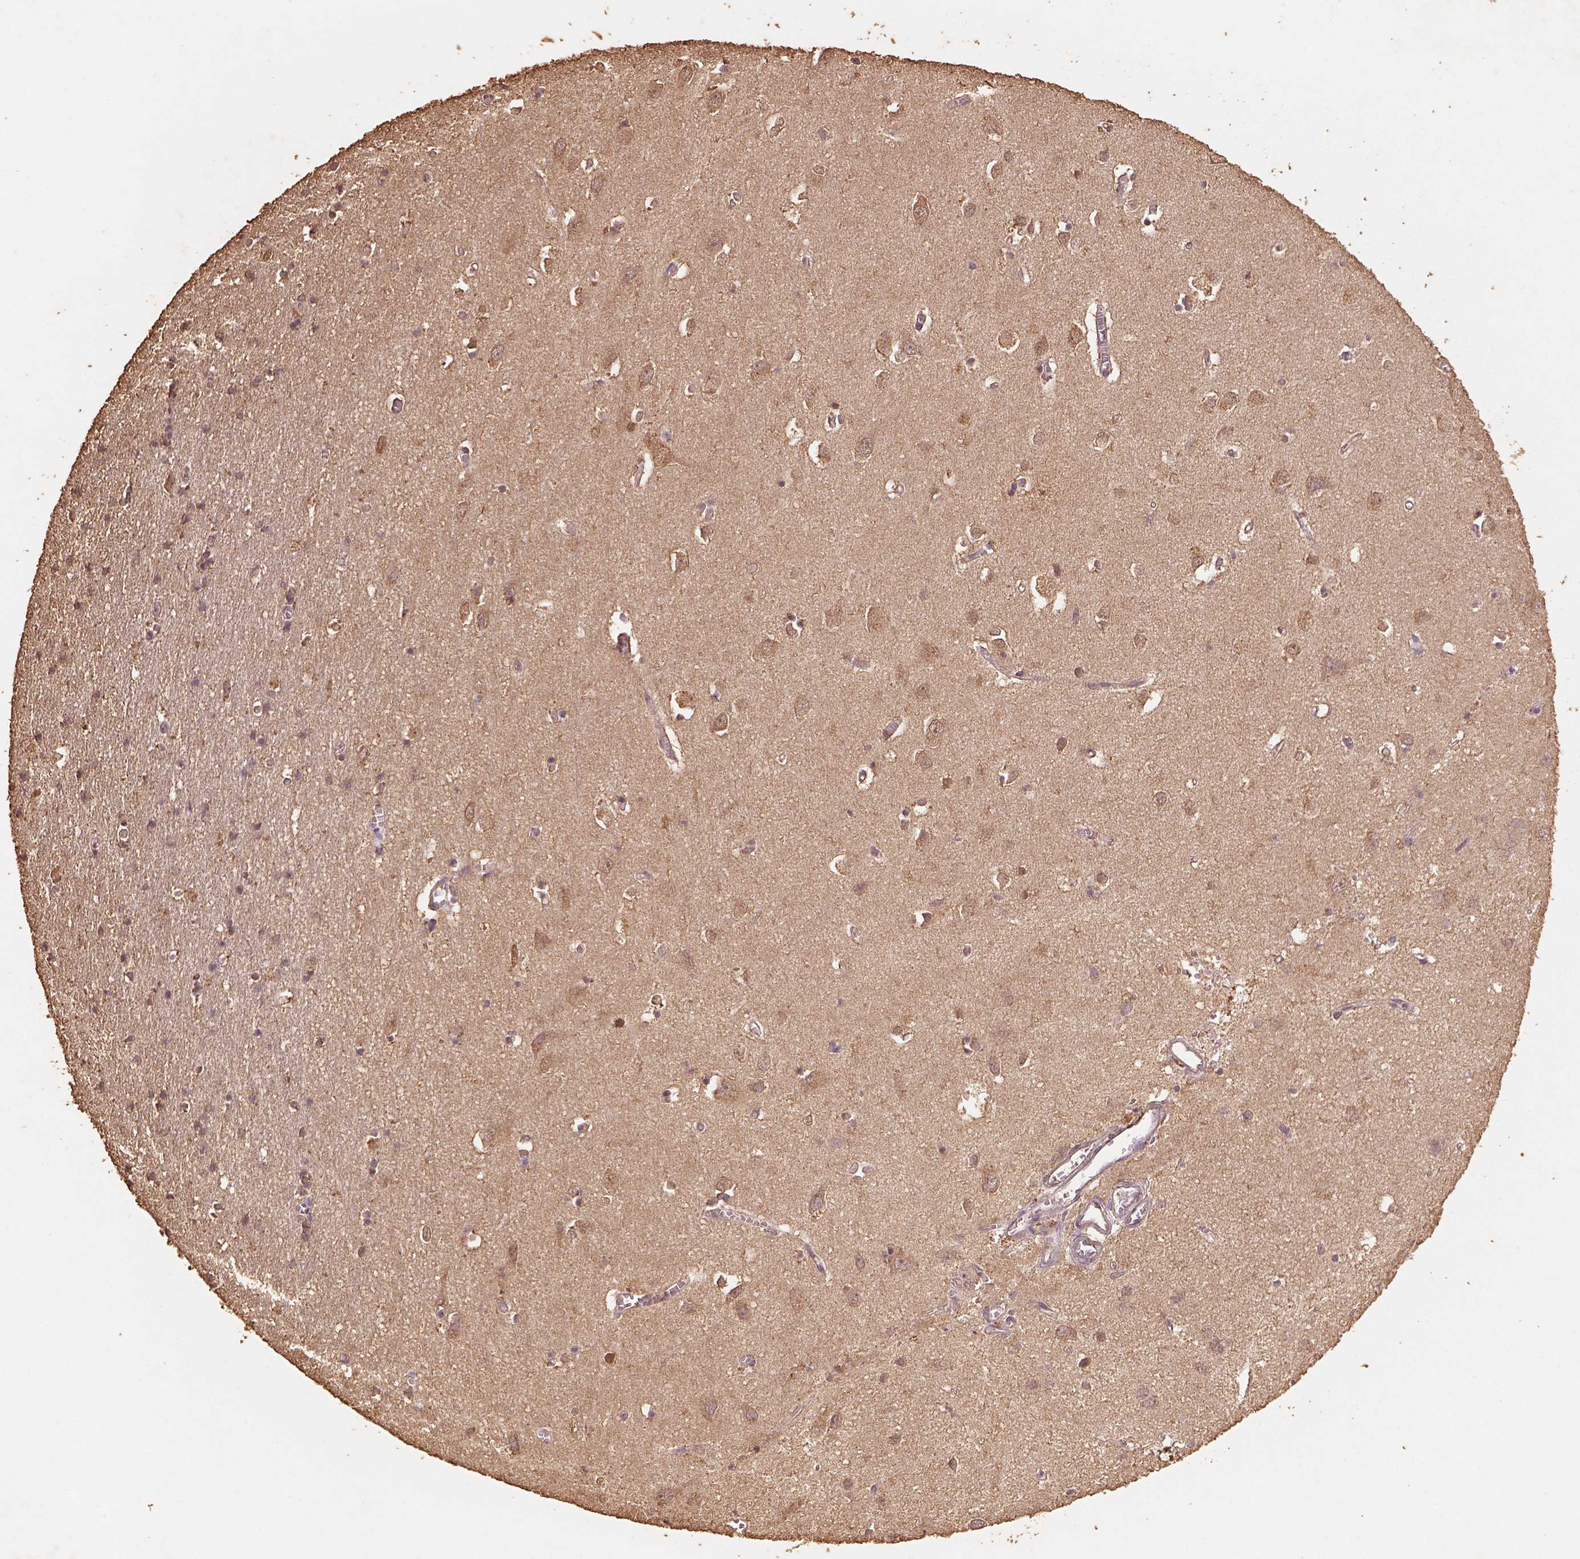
{"staining": {"intensity": "negative", "quantity": "none", "location": "none"}, "tissue": "cerebral cortex", "cell_type": "Endothelial cells", "image_type": "normal", "snomed": [{"axis": "morphology", "description": "Normal tissue, NOS"}, {"axis": "topography", "description": "Cerebral cortex"}], "caption": "DAB immunohistochemical staining of normal human cerebral cortex exhibits no significant positivity in endothelial cells.", "gene": "AP2B1", "patient": {"sex": "male", "age": 70}}